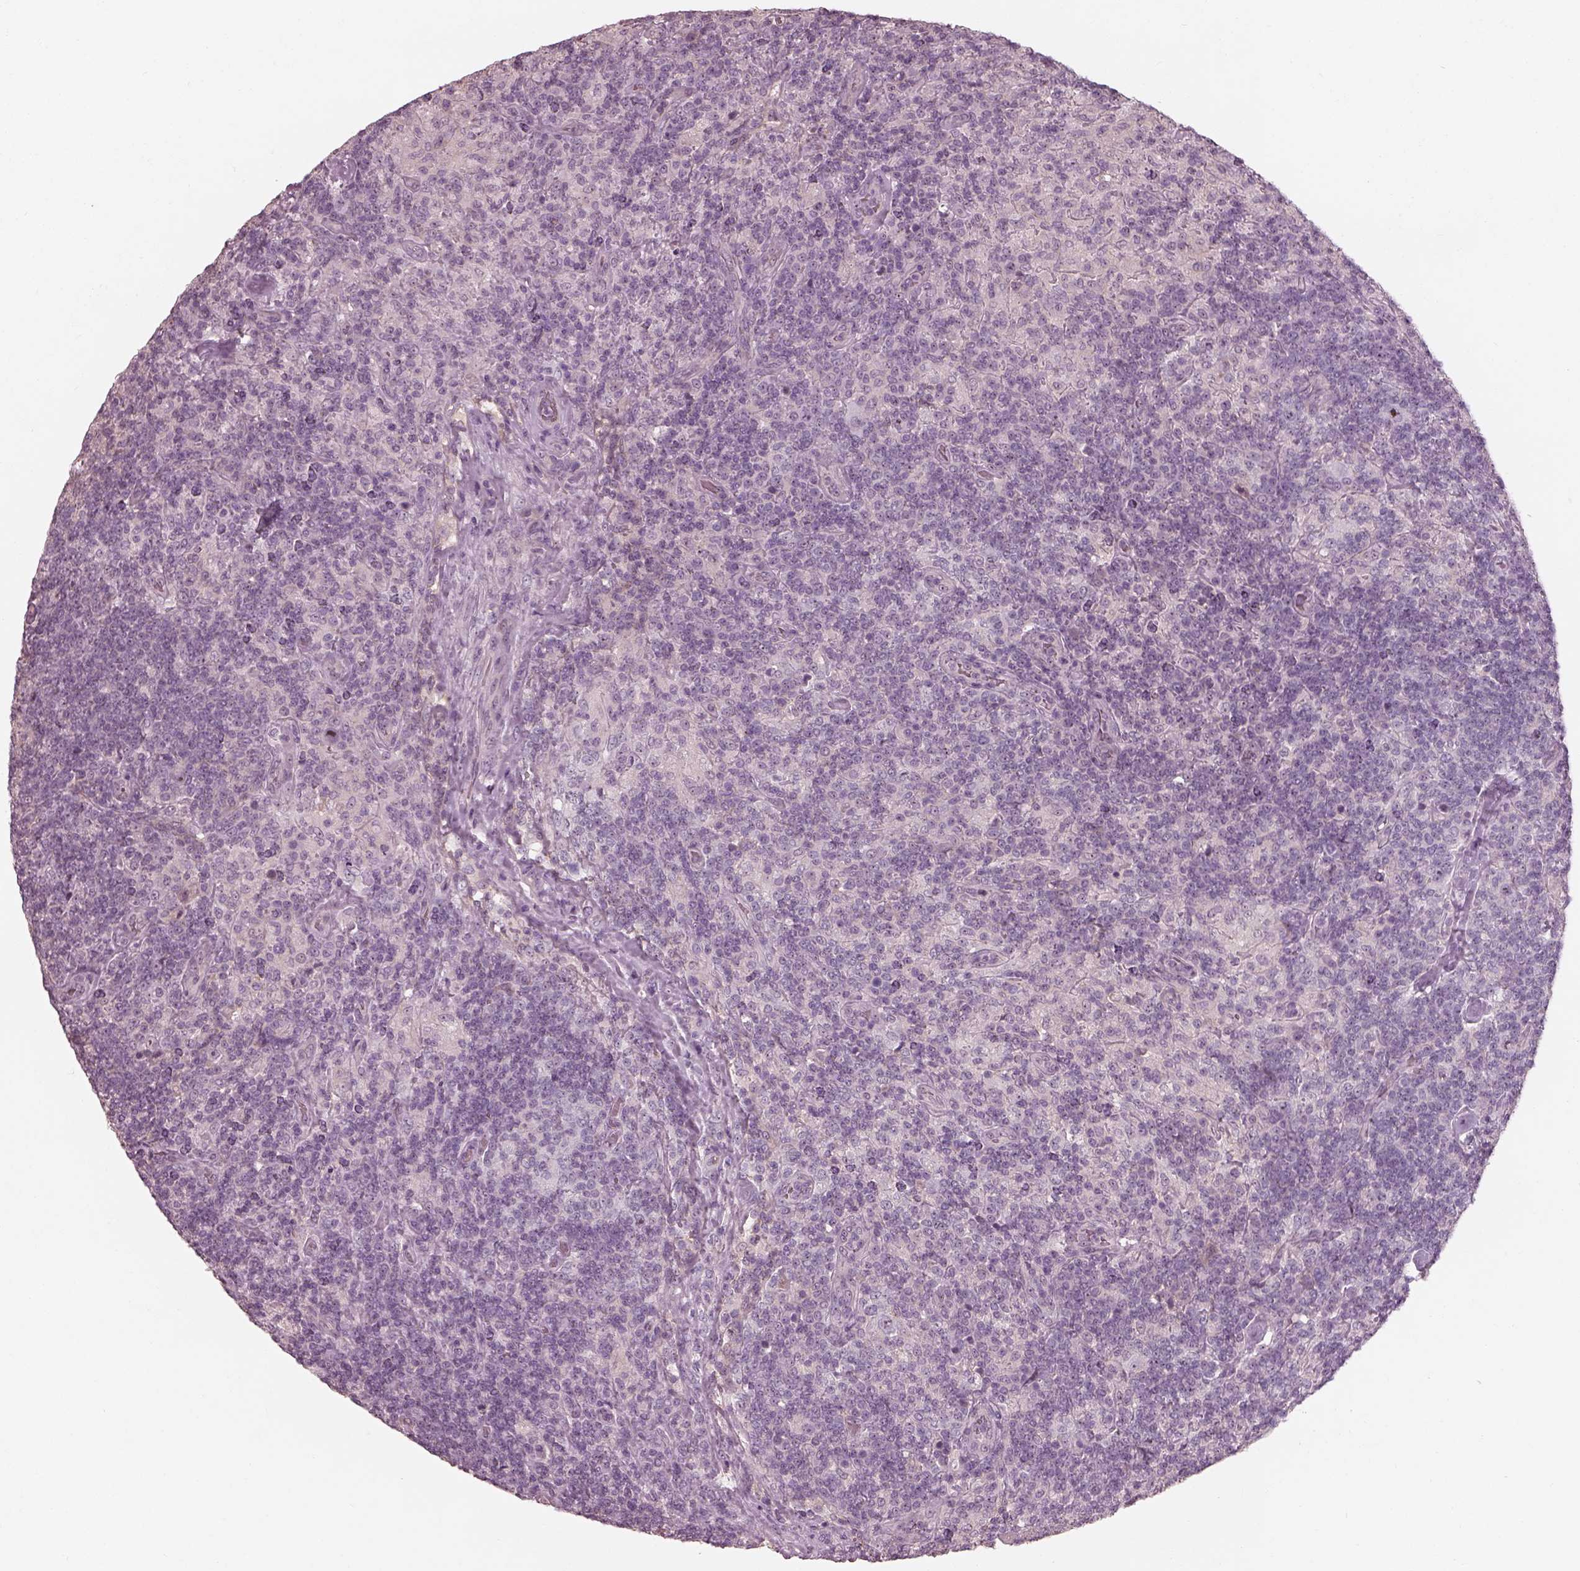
{"staining": {"intensity": "negative", "quantity": "none", "location": "none"}, "tissue": "lymphoma", "cell_type": "Tumor cells", "image_type": "cancer", "snomed": [{"axis": "morphology", "description": "Hodgkin's disease, NOS"}, {"axis": "topography", "description": "Lymph node"}], "caption": "IHC histopathology image of lymphoma stained for a protein (brown), which shows no positivity in tumor cells. (Brightfield microscopy of DAB (3,3'-diaminobenzidine) immunohistochemistry (IHC) at high magnification).", "gene": "CDS1", "patient": {"sex": "male", "age": 70}}